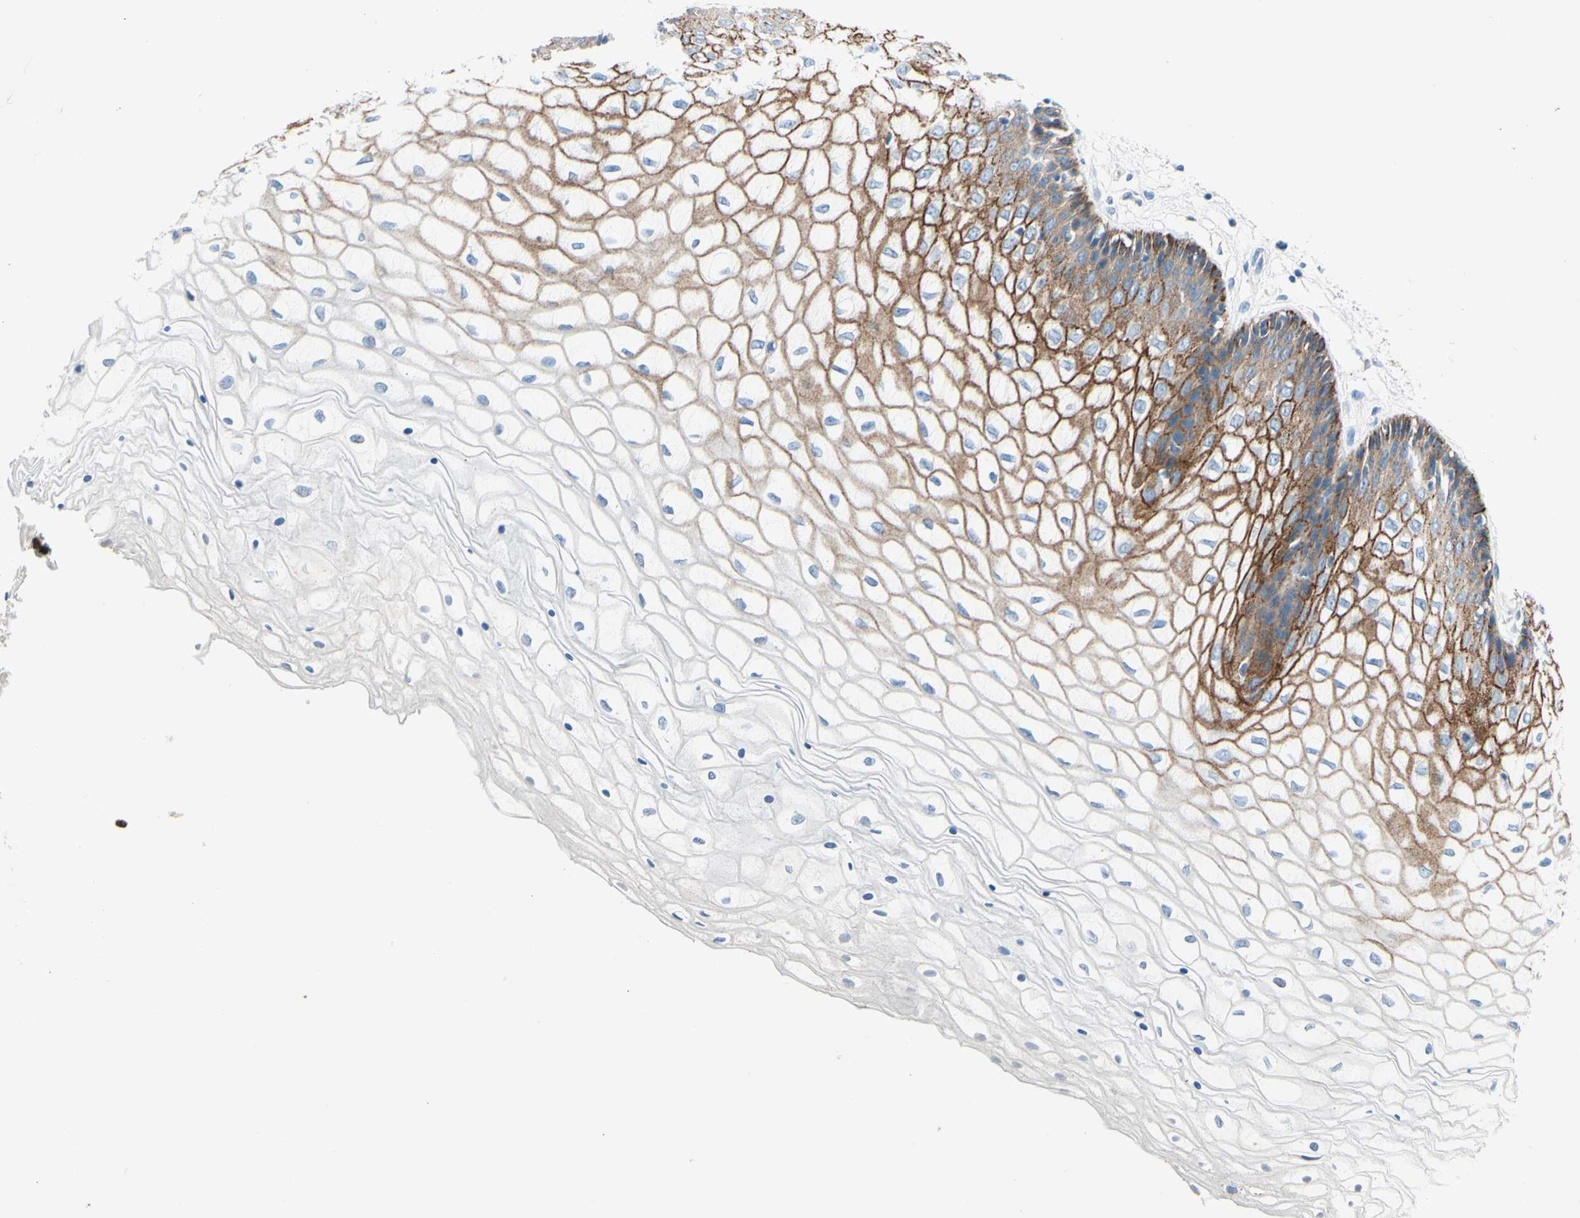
{"staining": {"intensity": "strong", "quantity": "25%-75%", "location": "cytoplasmic/membranous"}, "tissue": "vagina", "cell_type": "Squamous epithelial cells", "image_type": "normal", "snomed": [{"axis": "morphology", "description": "Normal tissue, NOS"}, {"axis": "topography", "description": "Vagina"}], "caption": "The photomicrograph shows immunohistochemical staining of normal vagina. There is strong cytoplasmic/membranous expression is seen in about 25%-75% of squamous epithelial cells. Immunohistochemistry stains the protein of interest in brown and the nuclei are stained blue.", "gene": "LY6G6F", "patient": {"sex": "female", "age": 34}}